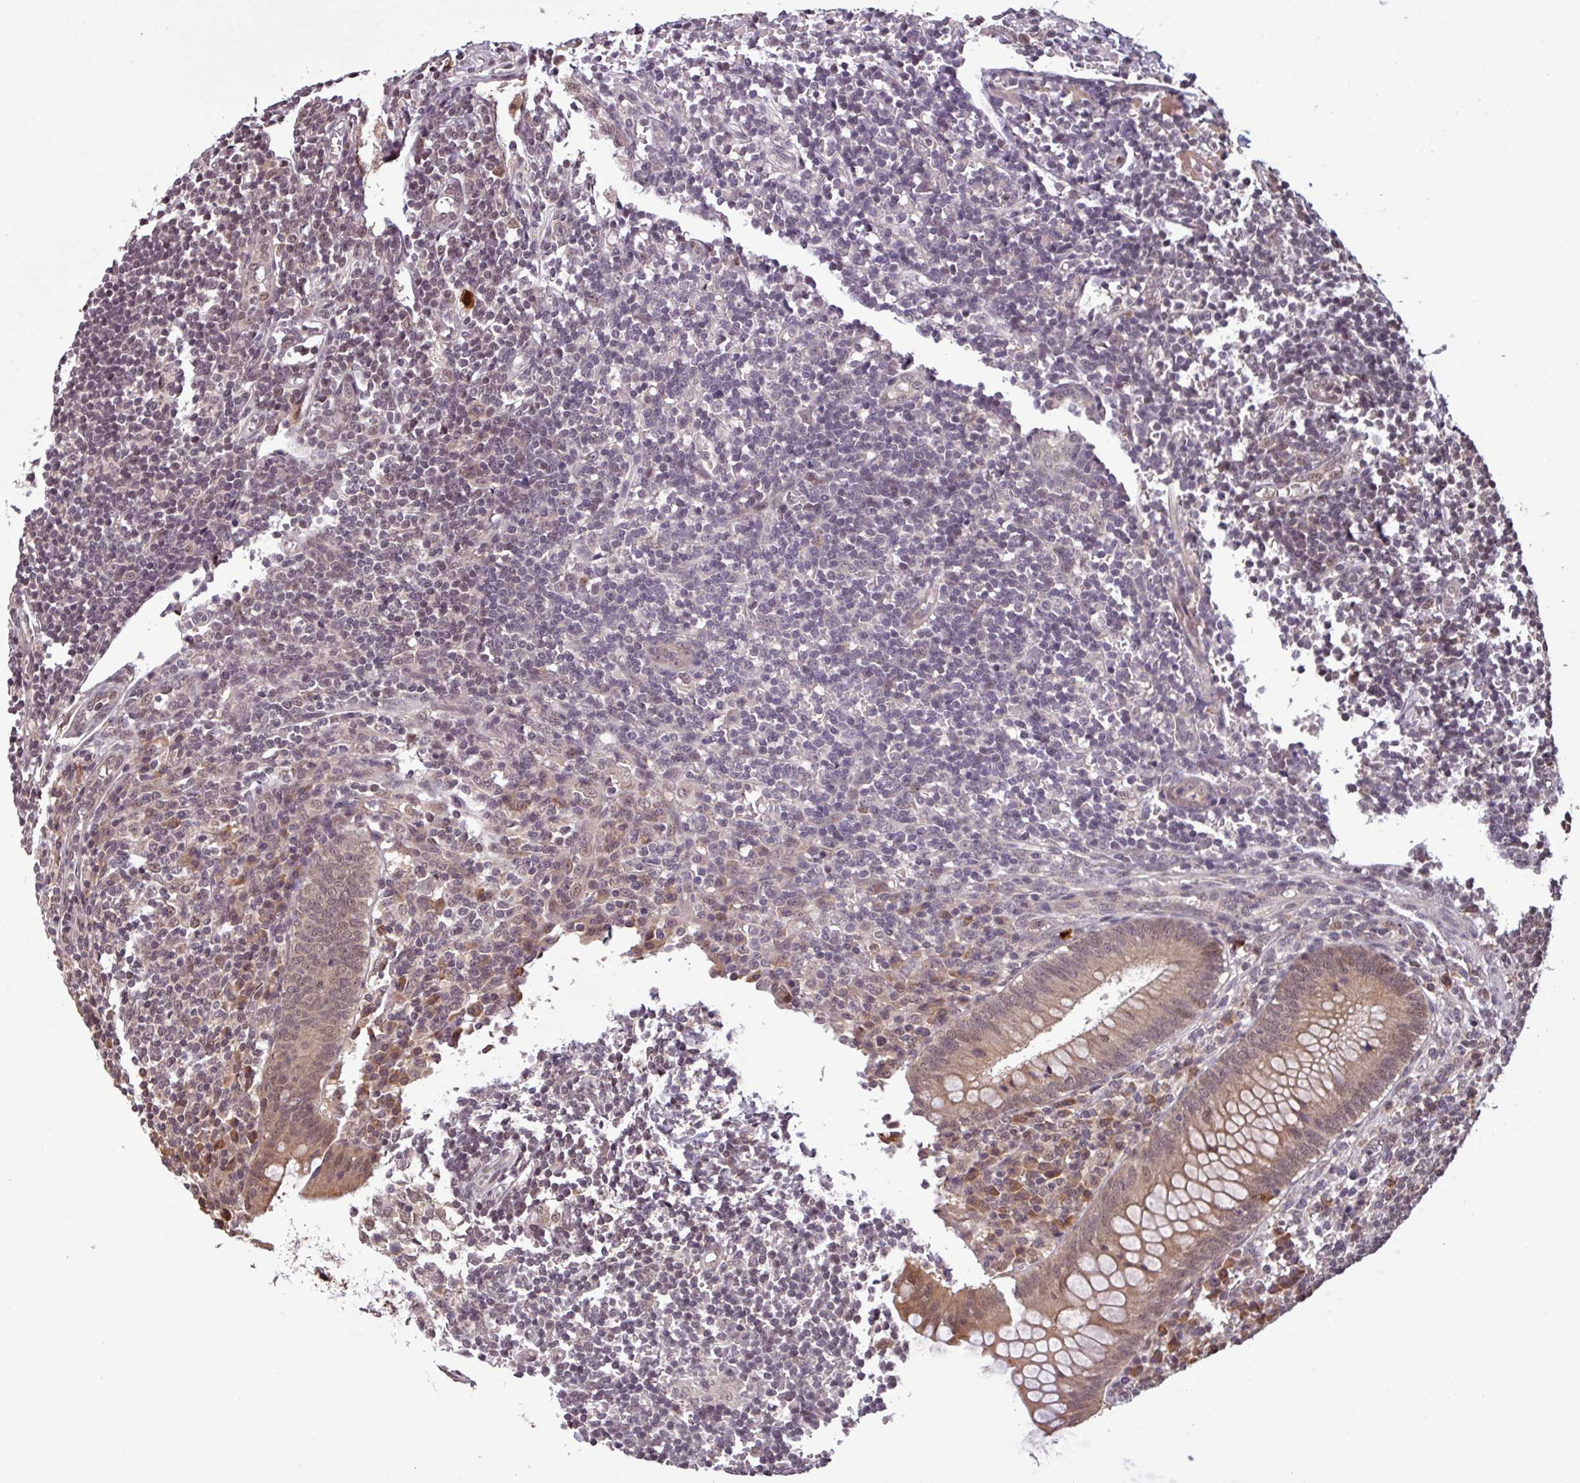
{"staining": {"intensity": "moderate", "quantity": ">75%", "location": "cytoplasmic/membranous,nuclear"}, "tissue": "appendix", "cell_type": "Glandular cells", "image_type": "normal", "snomed": [{"axis": "morphology", "description": "Normal tissue, NOS"}, {"axis": "topography", "description": "Appendix"}], "caption": "Appendix stained with IHC demonstrates moderate cytoplasmic/membranous,nuclear staining in approximately >75% of glandular cells. The staining was performed using DAB, with brown indicating positive protein expression. Nuclei are stained blue with hematoxylin.", "gene": "NOB1", "patient": {"sex": "female", "age": 33}}